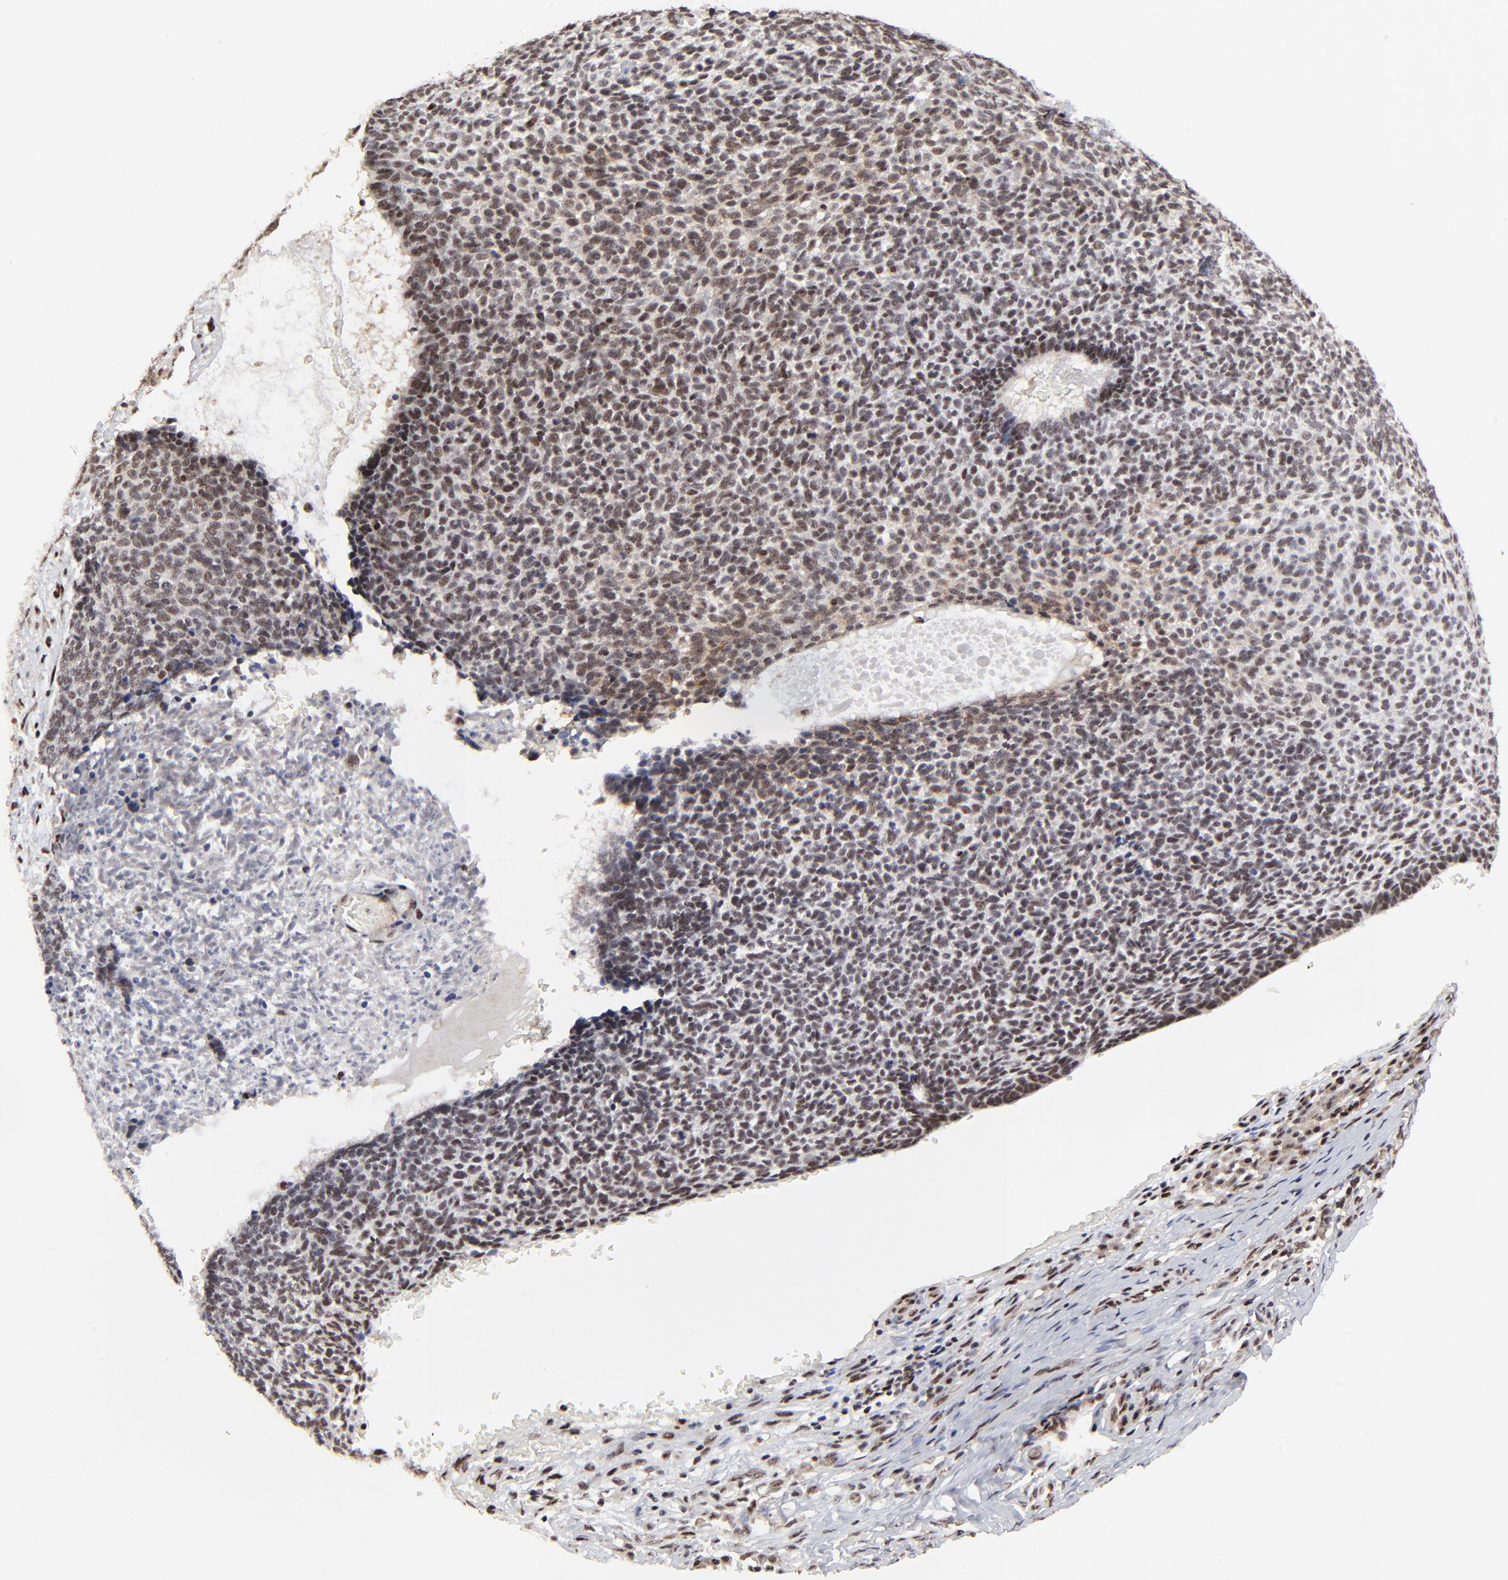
{"staining": {"intensity": "moderate", "quantity": ">75%", "location": "nuclear"}, "tissue": "skin cancer", "cell_type": "Tumor cells", "image_type": "cancer", "snomed": [{"axis": "morphology", "description": "Basal cell carcinoma"}, {"axis": "topography", "description": "Skin"}], "caption": "A high-resolution micrograph shows immunohistochemistry (IHC) staining of skin cancer (basal cell carcinoma), which reveals moderate nuclear expression in about >75% of tumor cells.", "gene": "RBM22", "patient": {"sex": "male", "age": 87}}